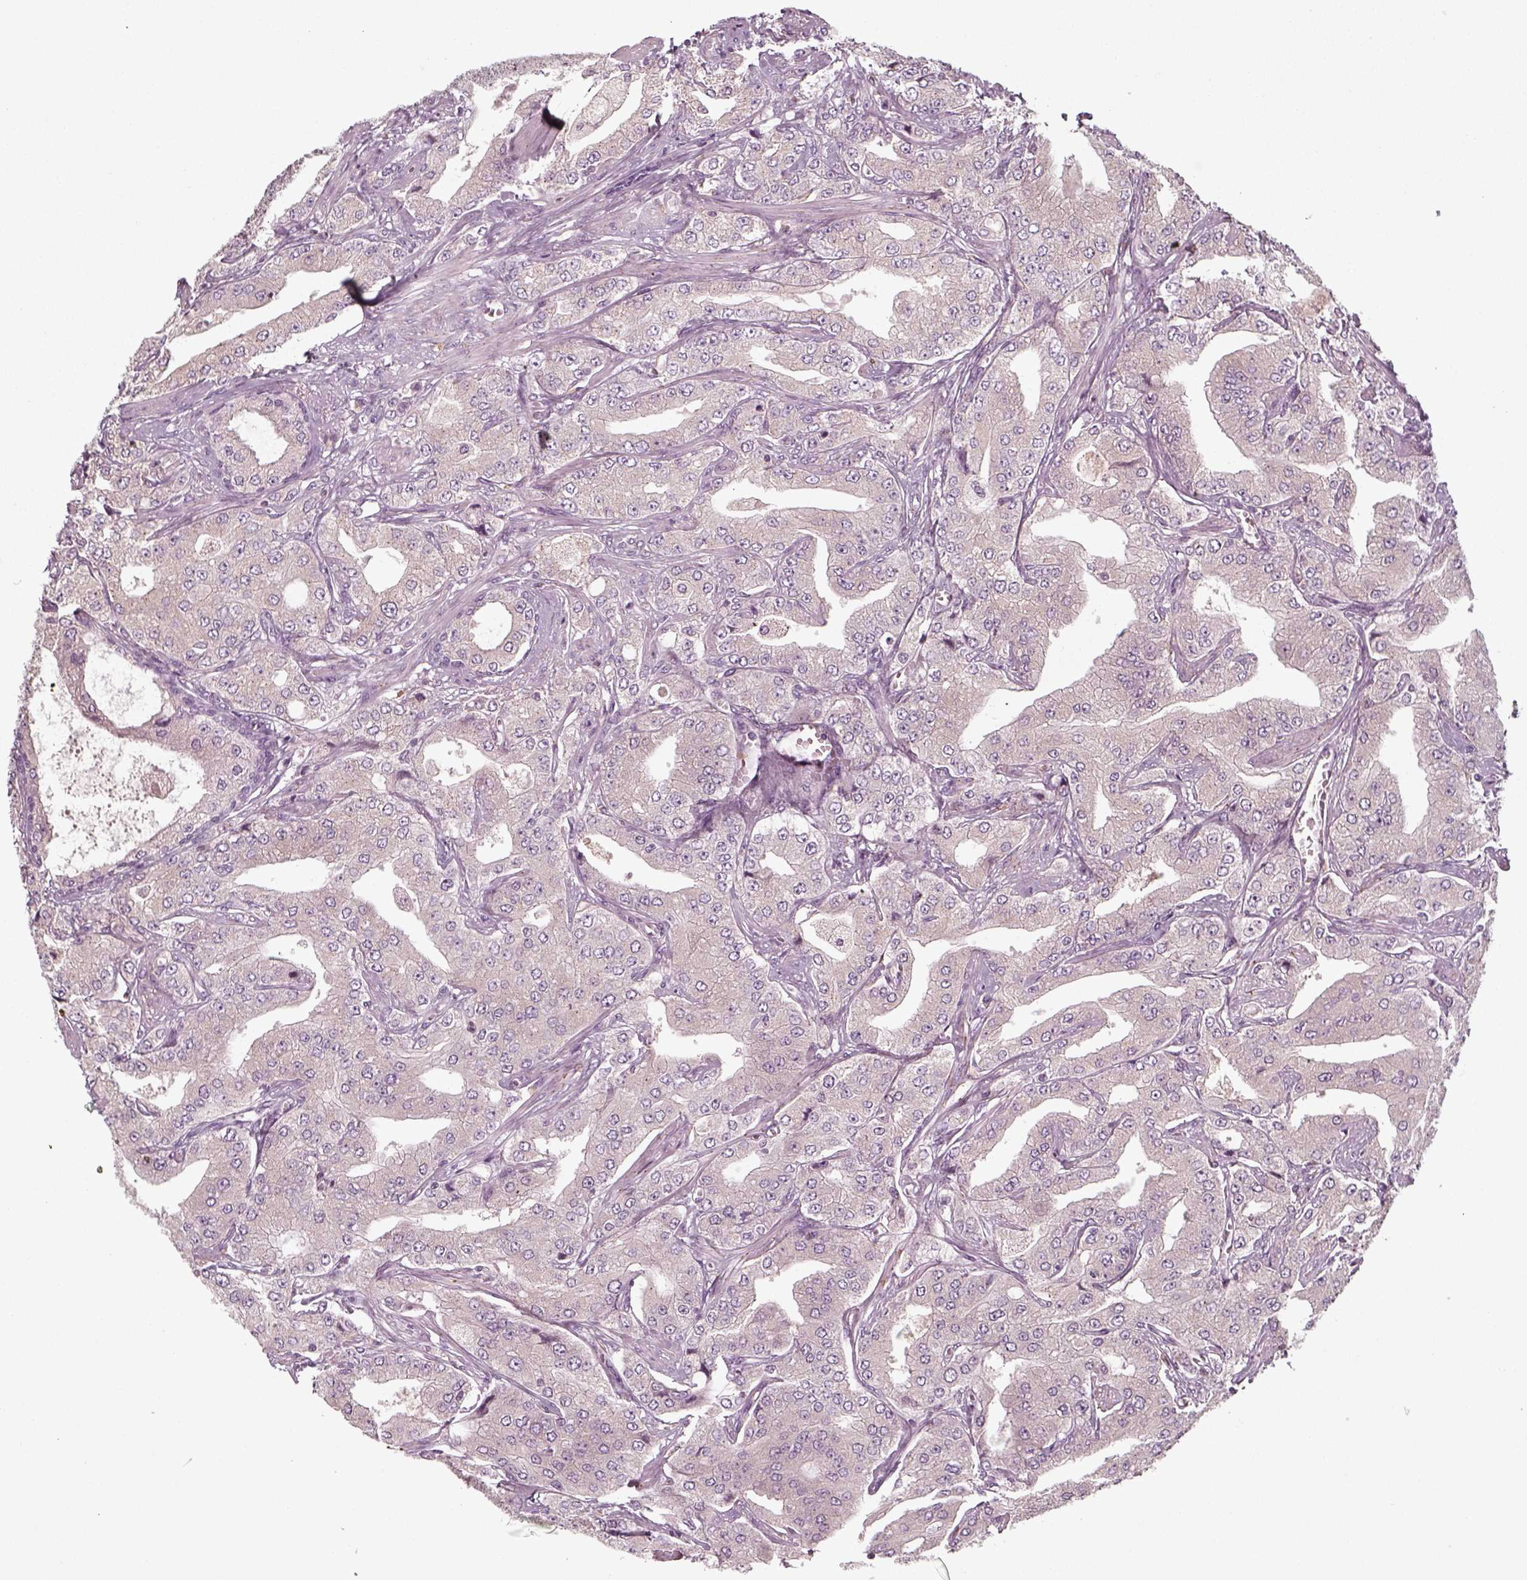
{"staining": {"intensity": "weak", "quantity": "<25%", "location": "cytoplasmic/membranous"}, "tissue": "prostate cancer", "cell_type": "Tumor cells", "image_type": "cancer", "snomed": [{"axis": "morphology", "description": "Adenocarcinoma, Low grade"}, {"axis": "topography", "description": "Prostate"}], "caption": "A photomicrograph of human prostate adenocarcinoma (low-grade) is negative for staining in tumor cells.", "gene": "UNC13D", "patient": {"sex": "male", "age": 60}}